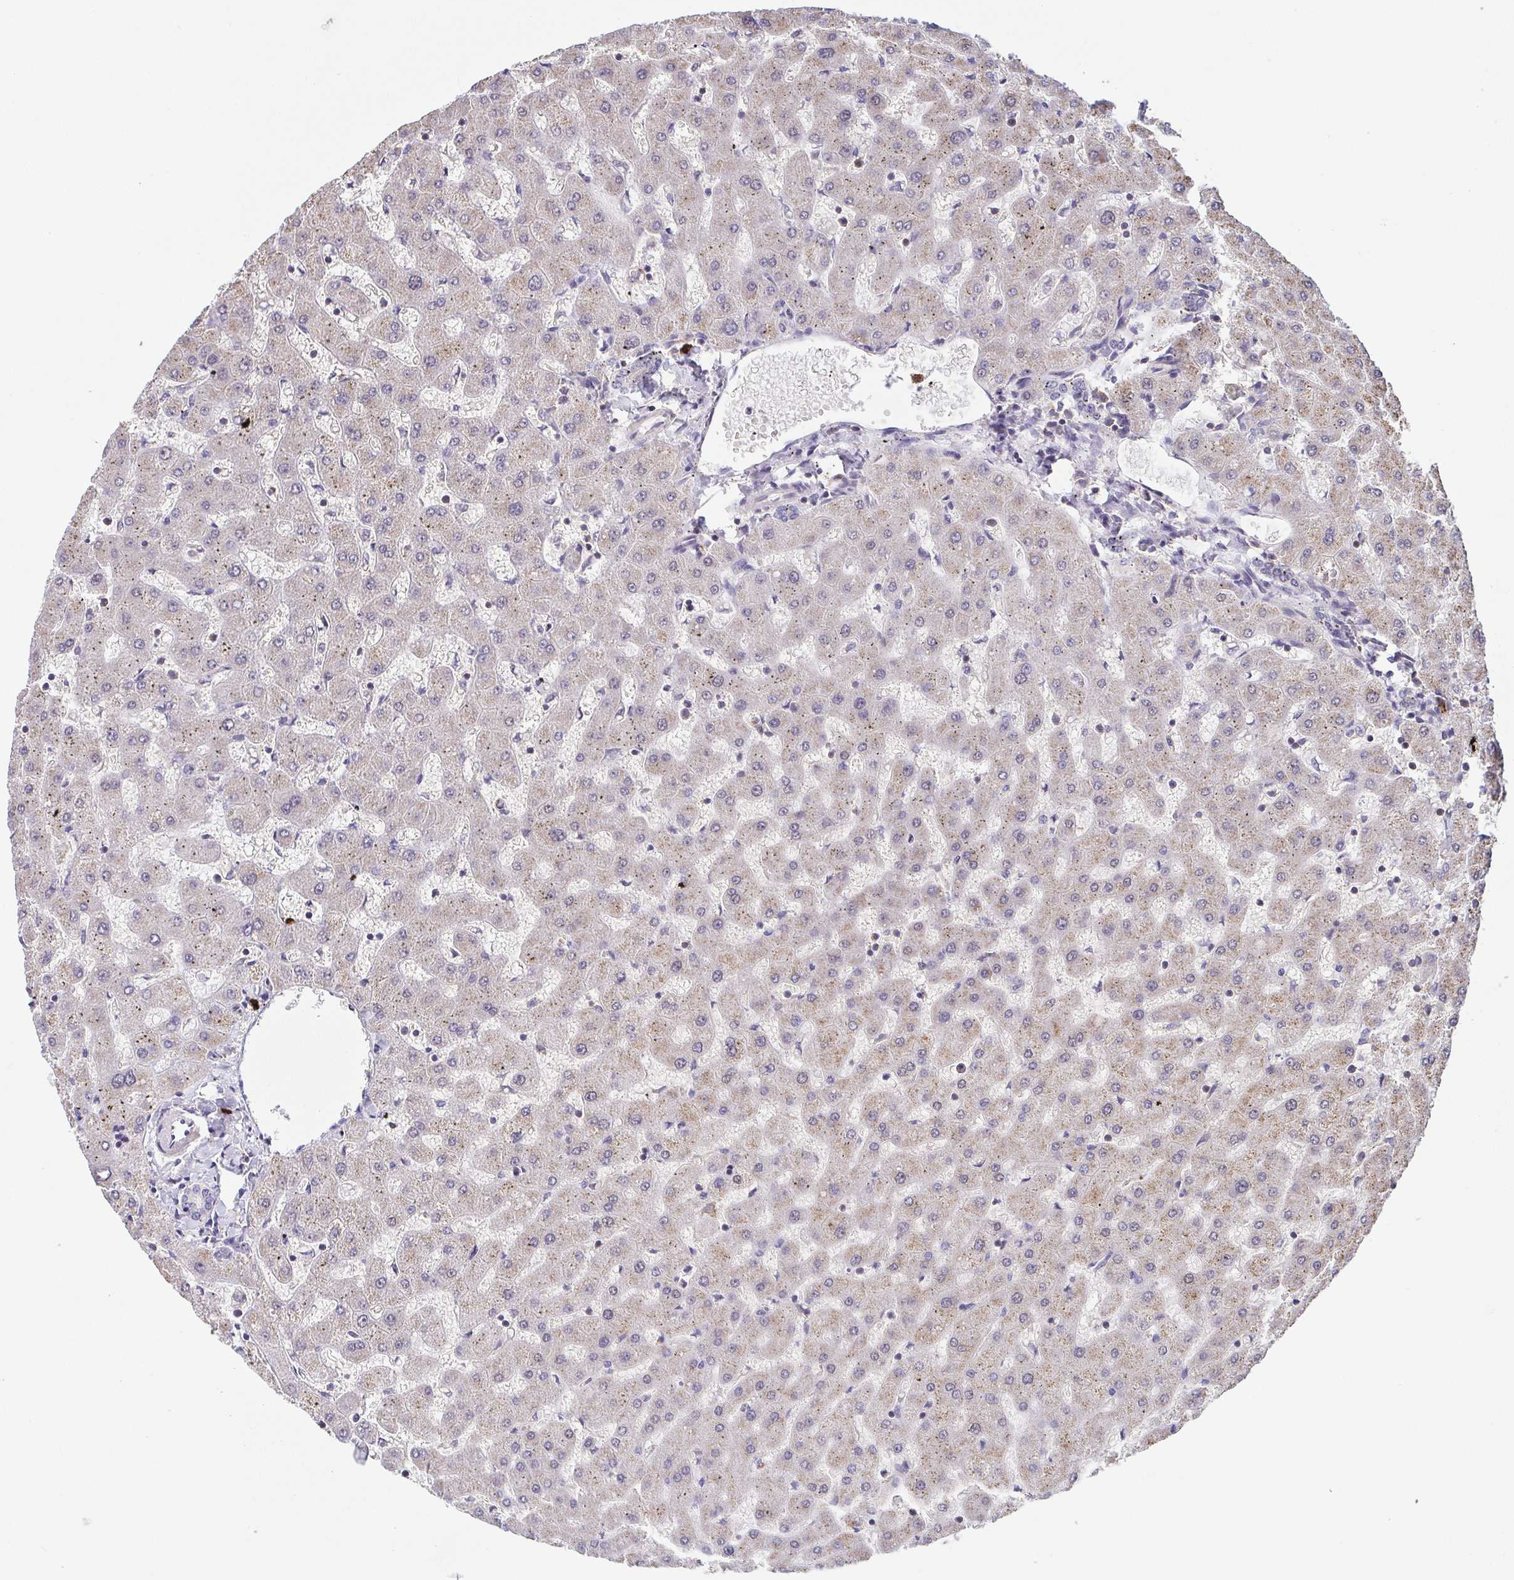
{"staining": {"intensity": "negative", "quantity": "none", "location": "none"}, "tissue": "liver", "cell_type": "Cholangiocytes", "image_type": "normal", "snomed": [{"axis": "morphology", "description": "Normal tissue, NOS"}, {"axis": "topography", "description": "Liver"}], "caption": "This is an IHC histopathology image of unremarkable liver. There is no positivity in cholangiocytes.", "gene": "PREPL", "patient": {"sex": "female", "age": 63}}